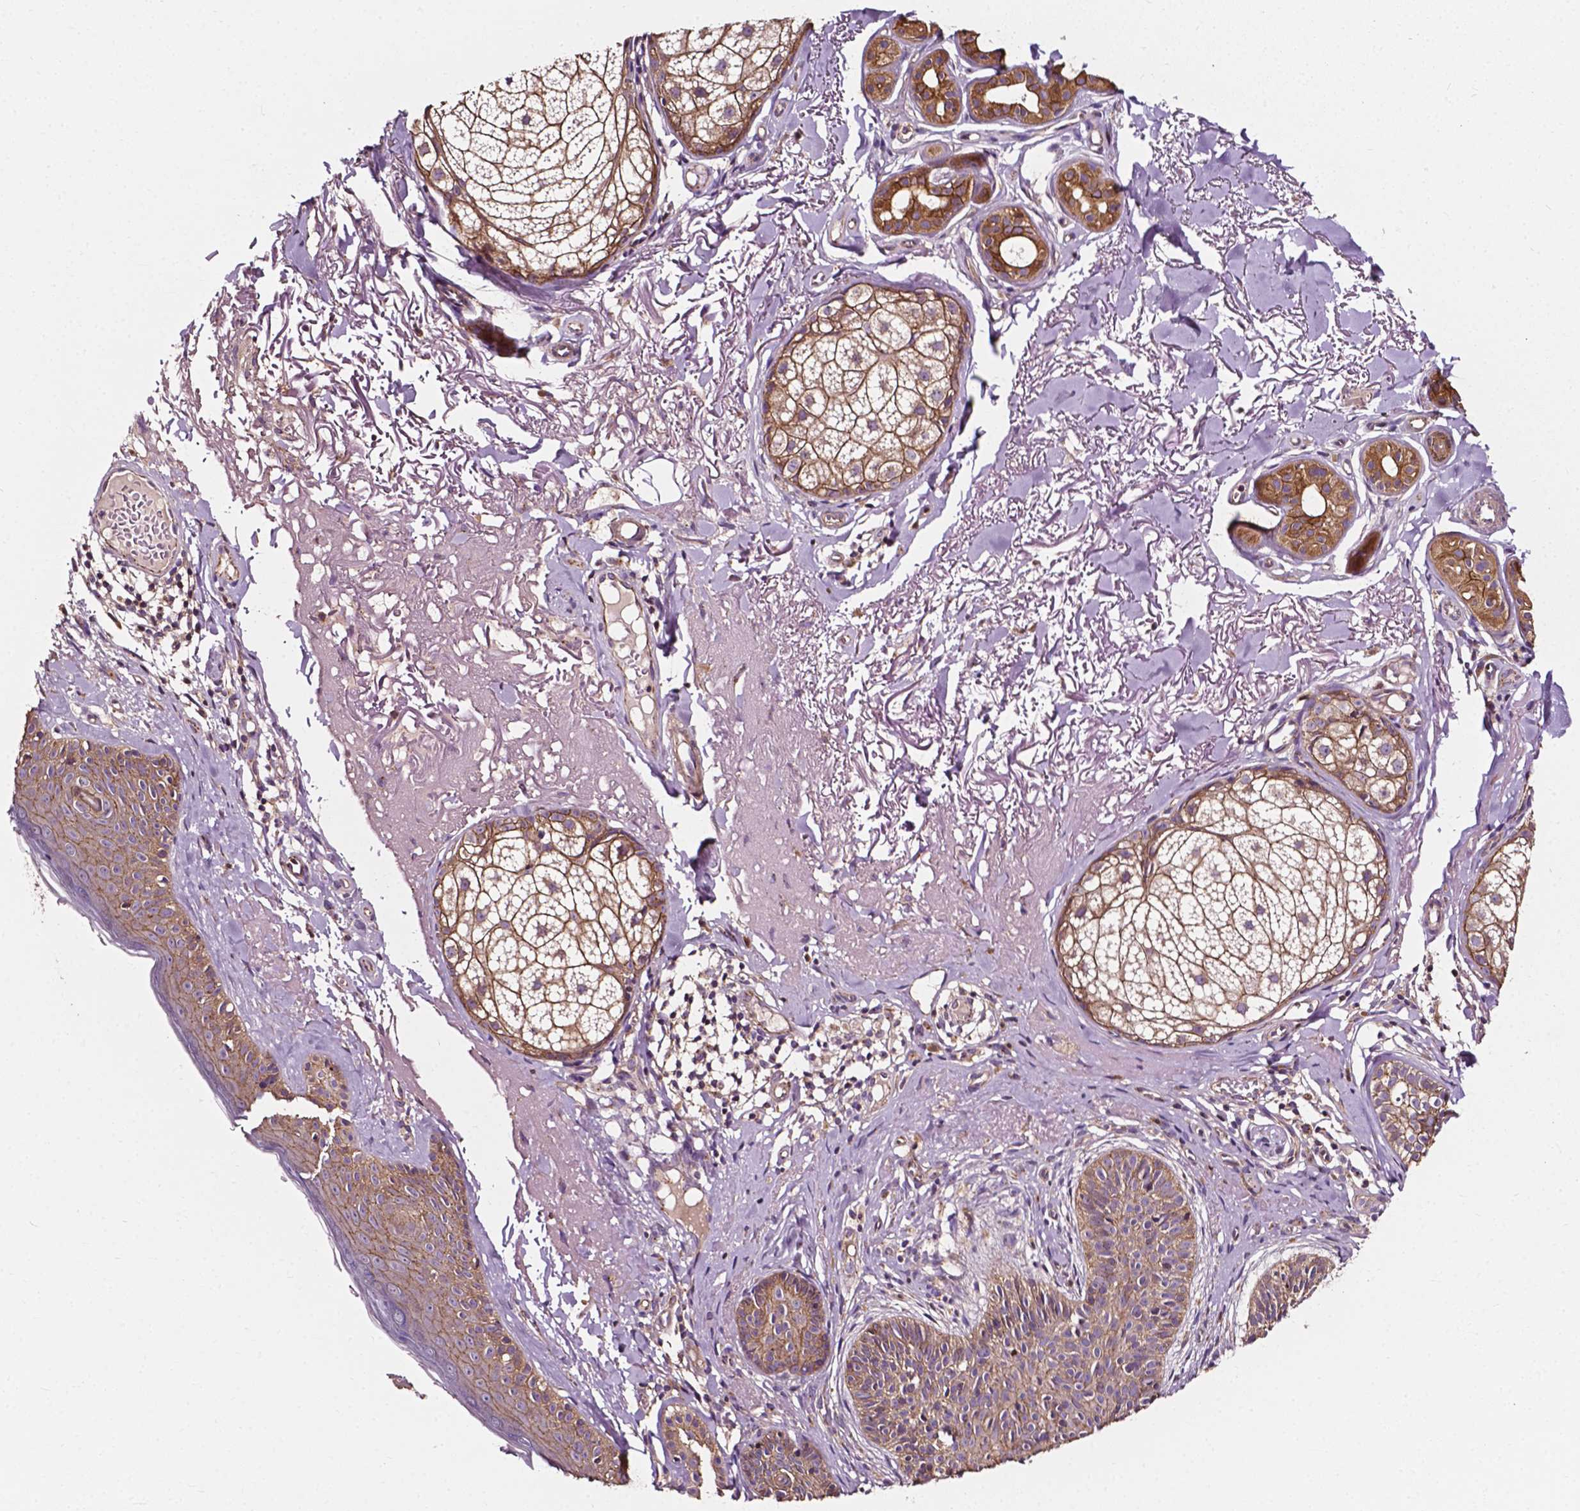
{"staining": {"intensity": "weak", "quantity": ">75%", "location": "cytoplasmic/membranous"}, "tissue": "skin cancer", "cell_type": "Tumor cells", "image_type": "cancer", "snomed": [{"axis": "morphology", "description": "Basal cell carcinoma"}, {"axis": "topography", "description": "Skin"}], "caption": "Protein expression analysis of human basal cell carcinoma (skin) reveals weak cytoplasmic/membranous expression in about >75% of tumor cells.", "gene": "ATG16L1", "patient": {"sex": "male", "age": 78}}